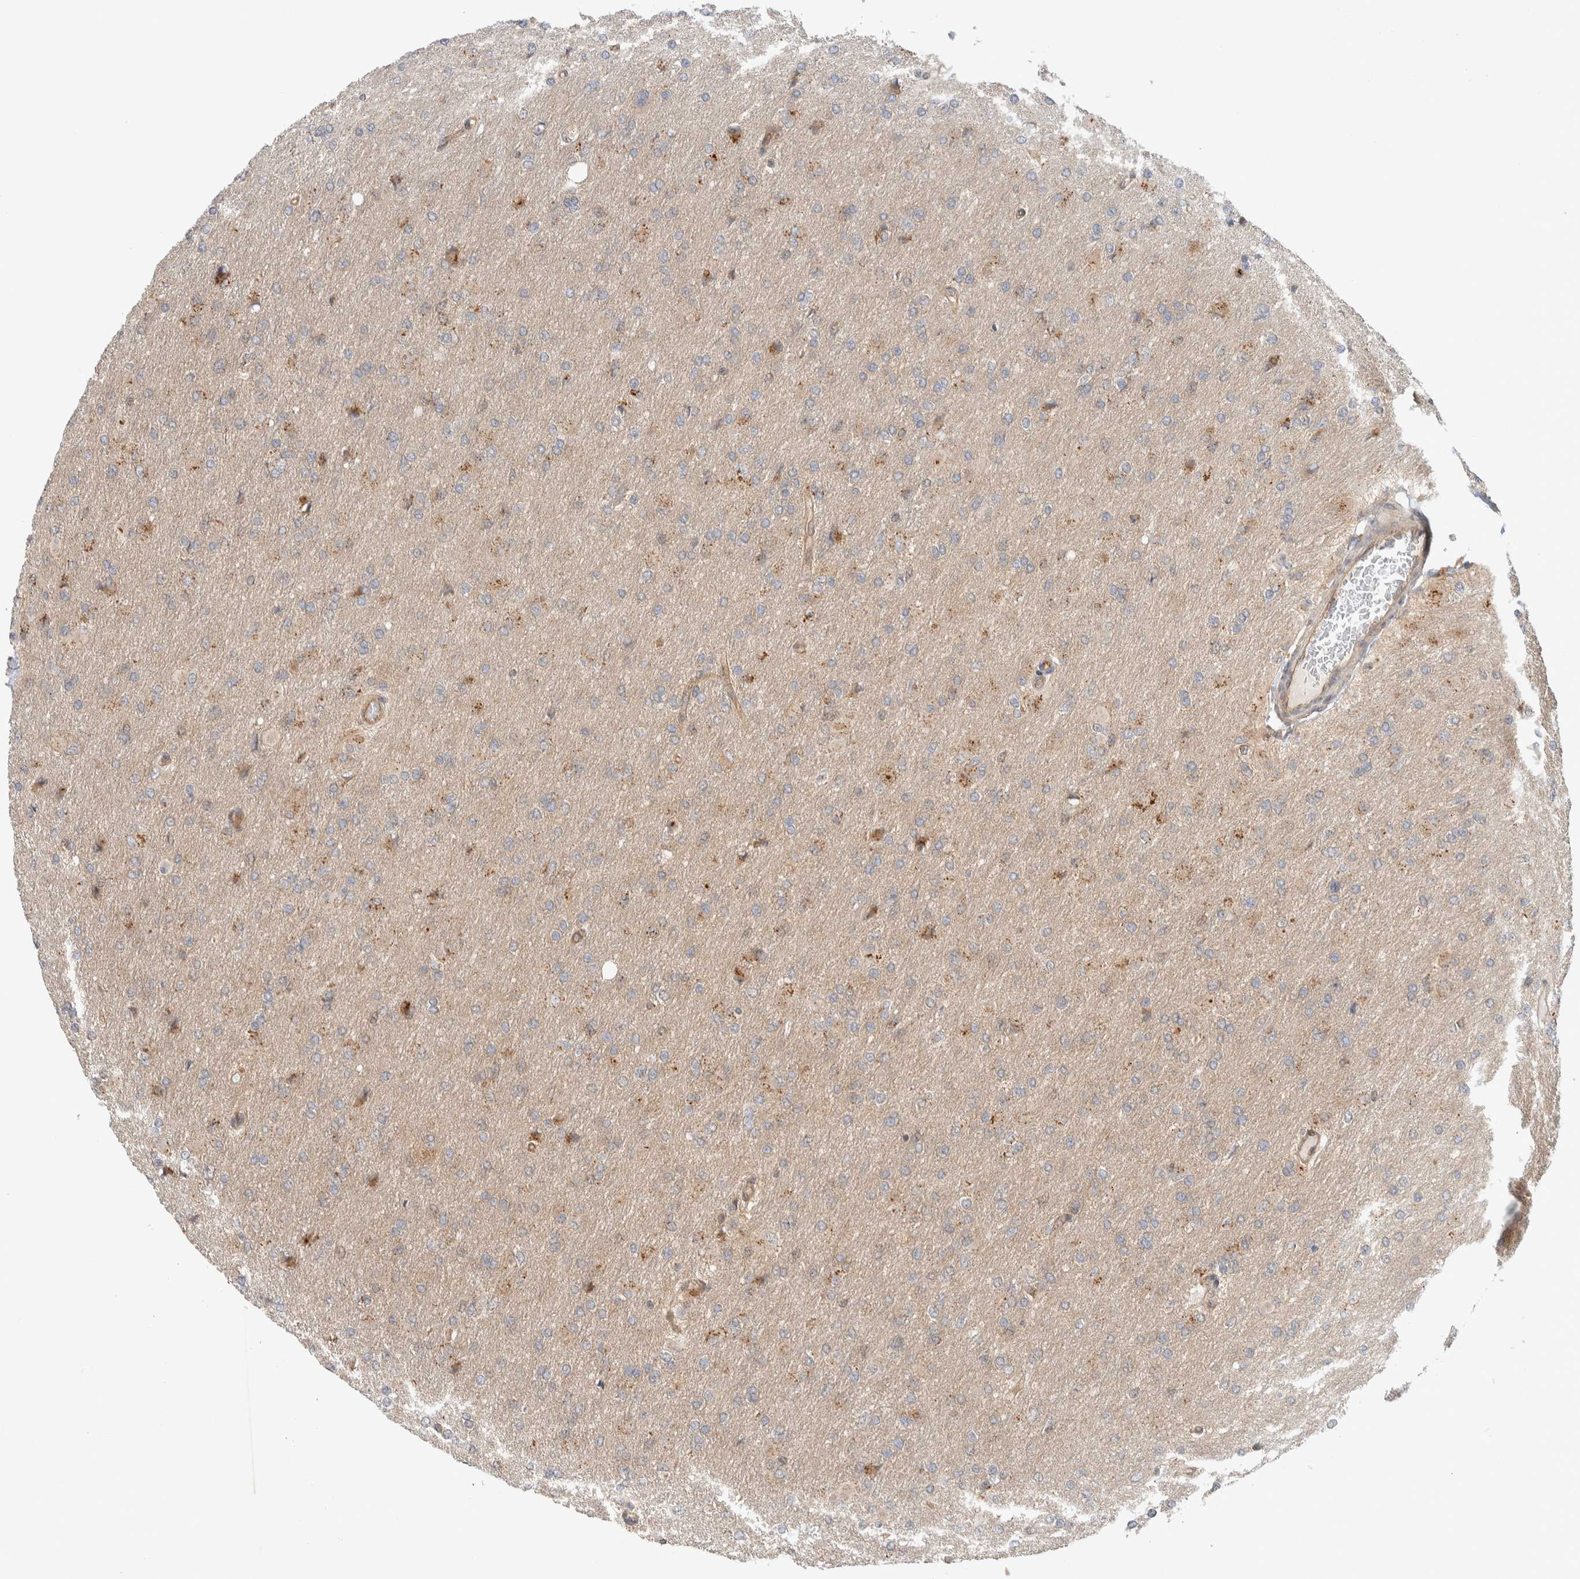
{"staining": {"intensity": "negative", "quantity": "none", "location": "none"}, "tissue": "glioma", "cell_type": "Tumor cells", "image_type": "cancer", "snomed": [{"axis": "morphology", "description": "Glioma, malignant, High grade"}, {"axis": "topography", "description": "Cerebral cortex"}], "caption": "Malignant glioma (high-grade) was stained to show a protein in brown. There is no significant expression in tumor cells. (DAB immunohistochemistry visualized using brightfield microscopy, high magnification).", "gene": "DEPTOR", "patient": {"sex": "female", "age": 36}}